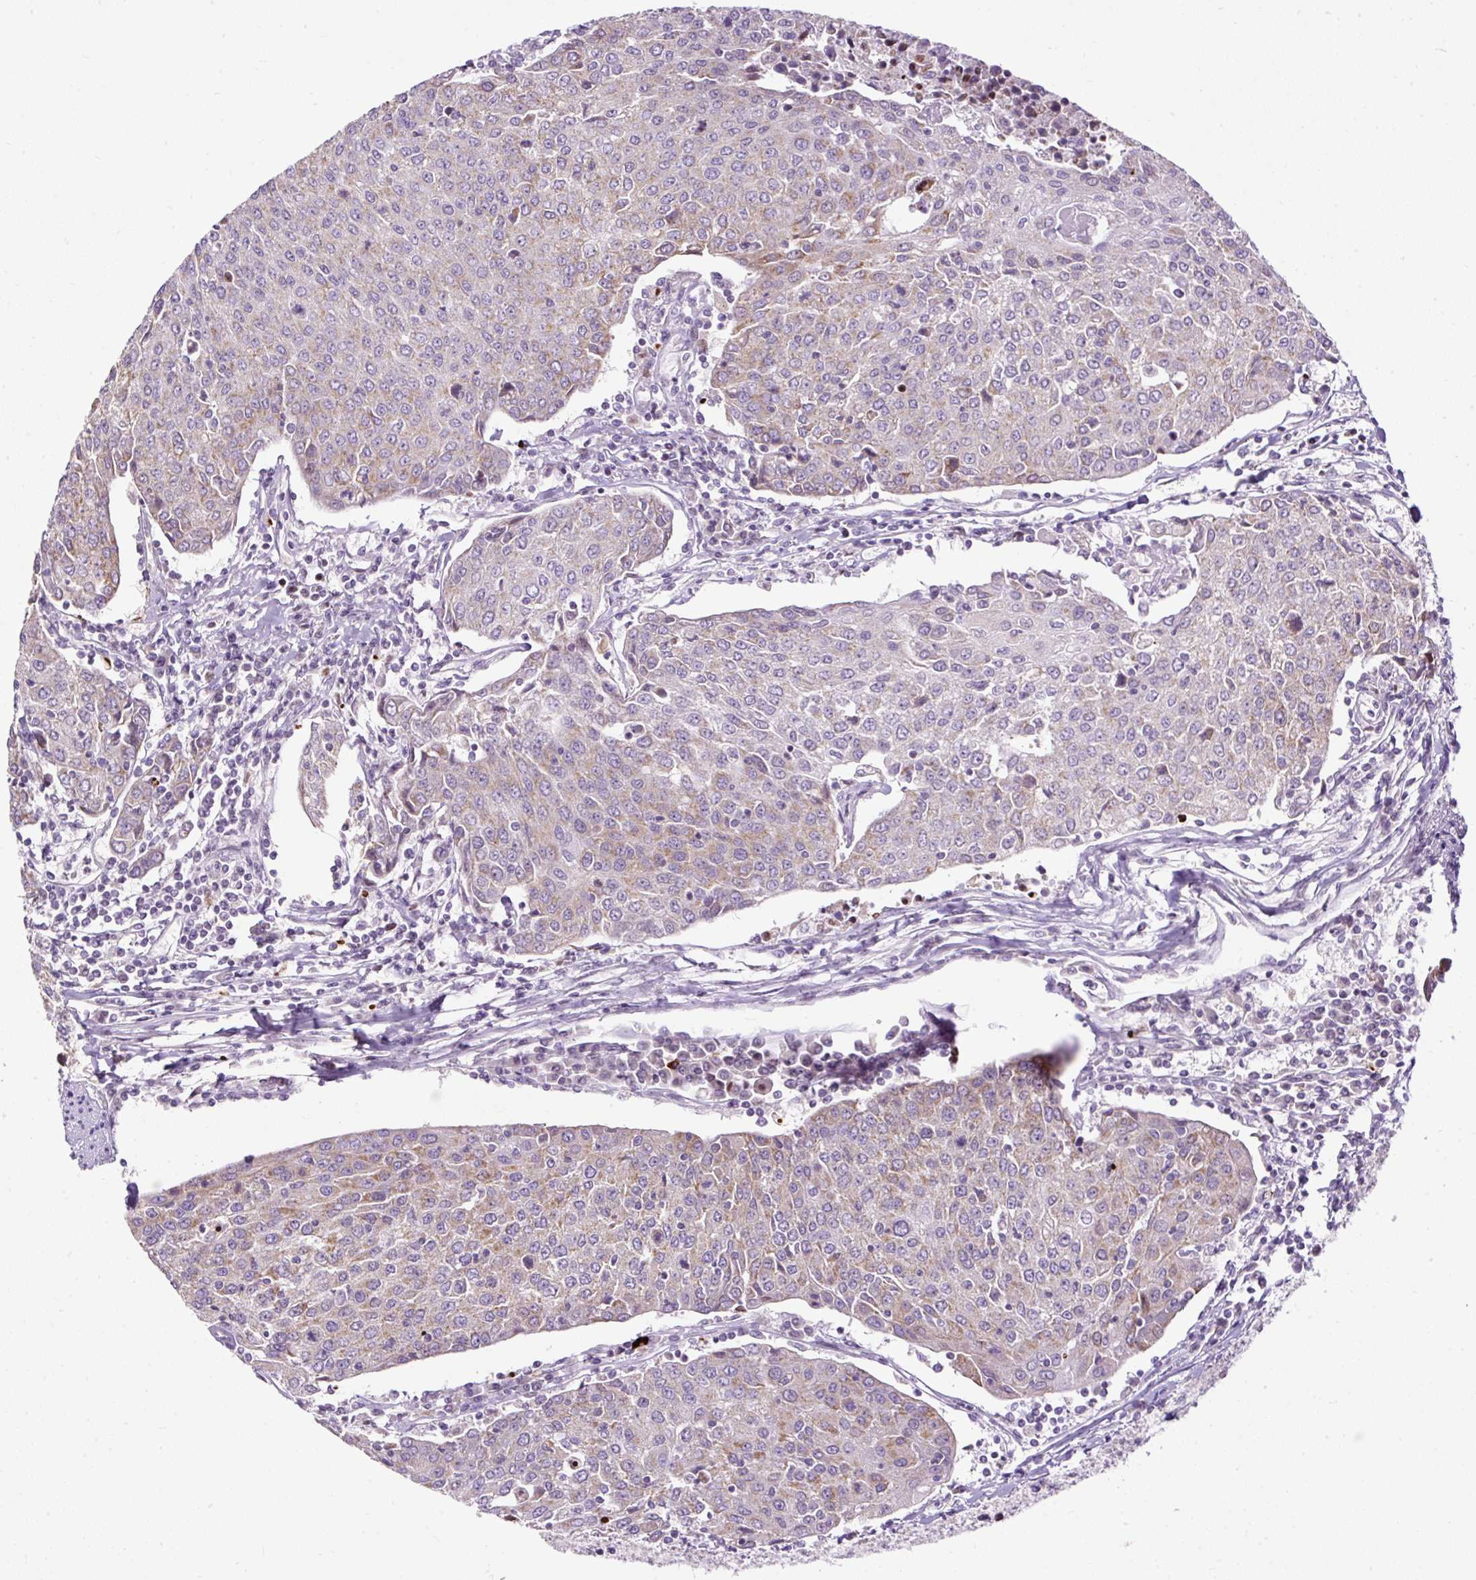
{"staining": {"intensity": "weak", "quantity": "25%-75%", "location": "cytoplasmic/membranous"}, "tissue": "urothelial cancer", "cell_type": "Tumor cells", "image_type": "cancer", "snomed": [{"axis": "morphology", "description": "Urothelial carcinoma, High grade"}, {"axis": "topography", "description": "Urinary bladder"}], "caption": "Human urothelial cancer stained with a protein marker exhibits weak staining in tumor cells.", "gene": "FMC1", "patient": {"sex": "female", "age": 85}}